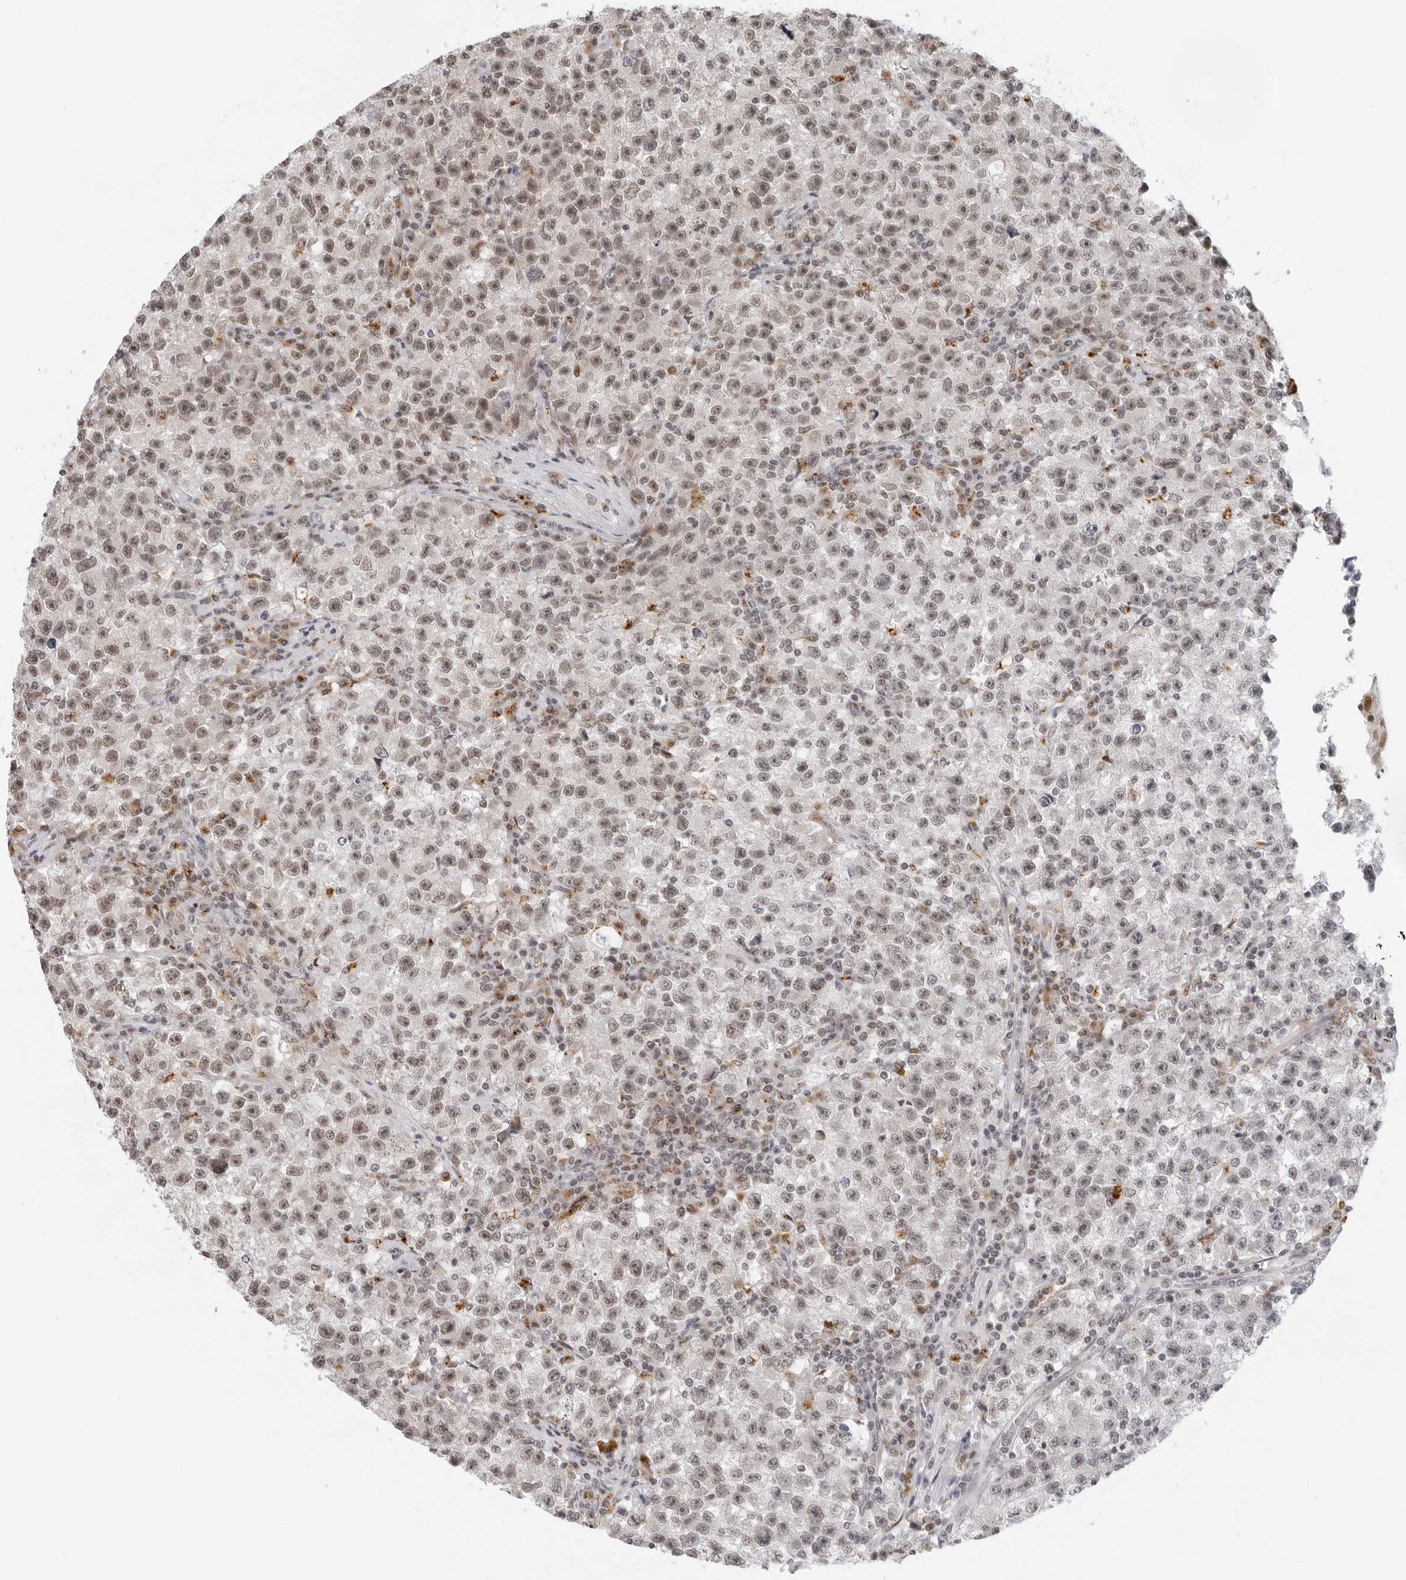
{"staining": {"intensity": "weak", "quantity": "25%-75%", "location": "nuclear"}, "tissue": "testis cancer", "cell_type": "Tumor cells", "image_type": "cancer", "snomed": [{"axis": "morphology", "description": "Seminoma, NOS"}, {"axis": "topography", "description": "Testis"}], "caption": "This image exhibits seminoma (testis) stained with IHC to label a protein in brown. The nuclear of tumor cells show weak positivity for the protein. Nuclei are counter-stained blue.", "gene": "TOX4", "patient": {"sex": "male", "age": 22}}